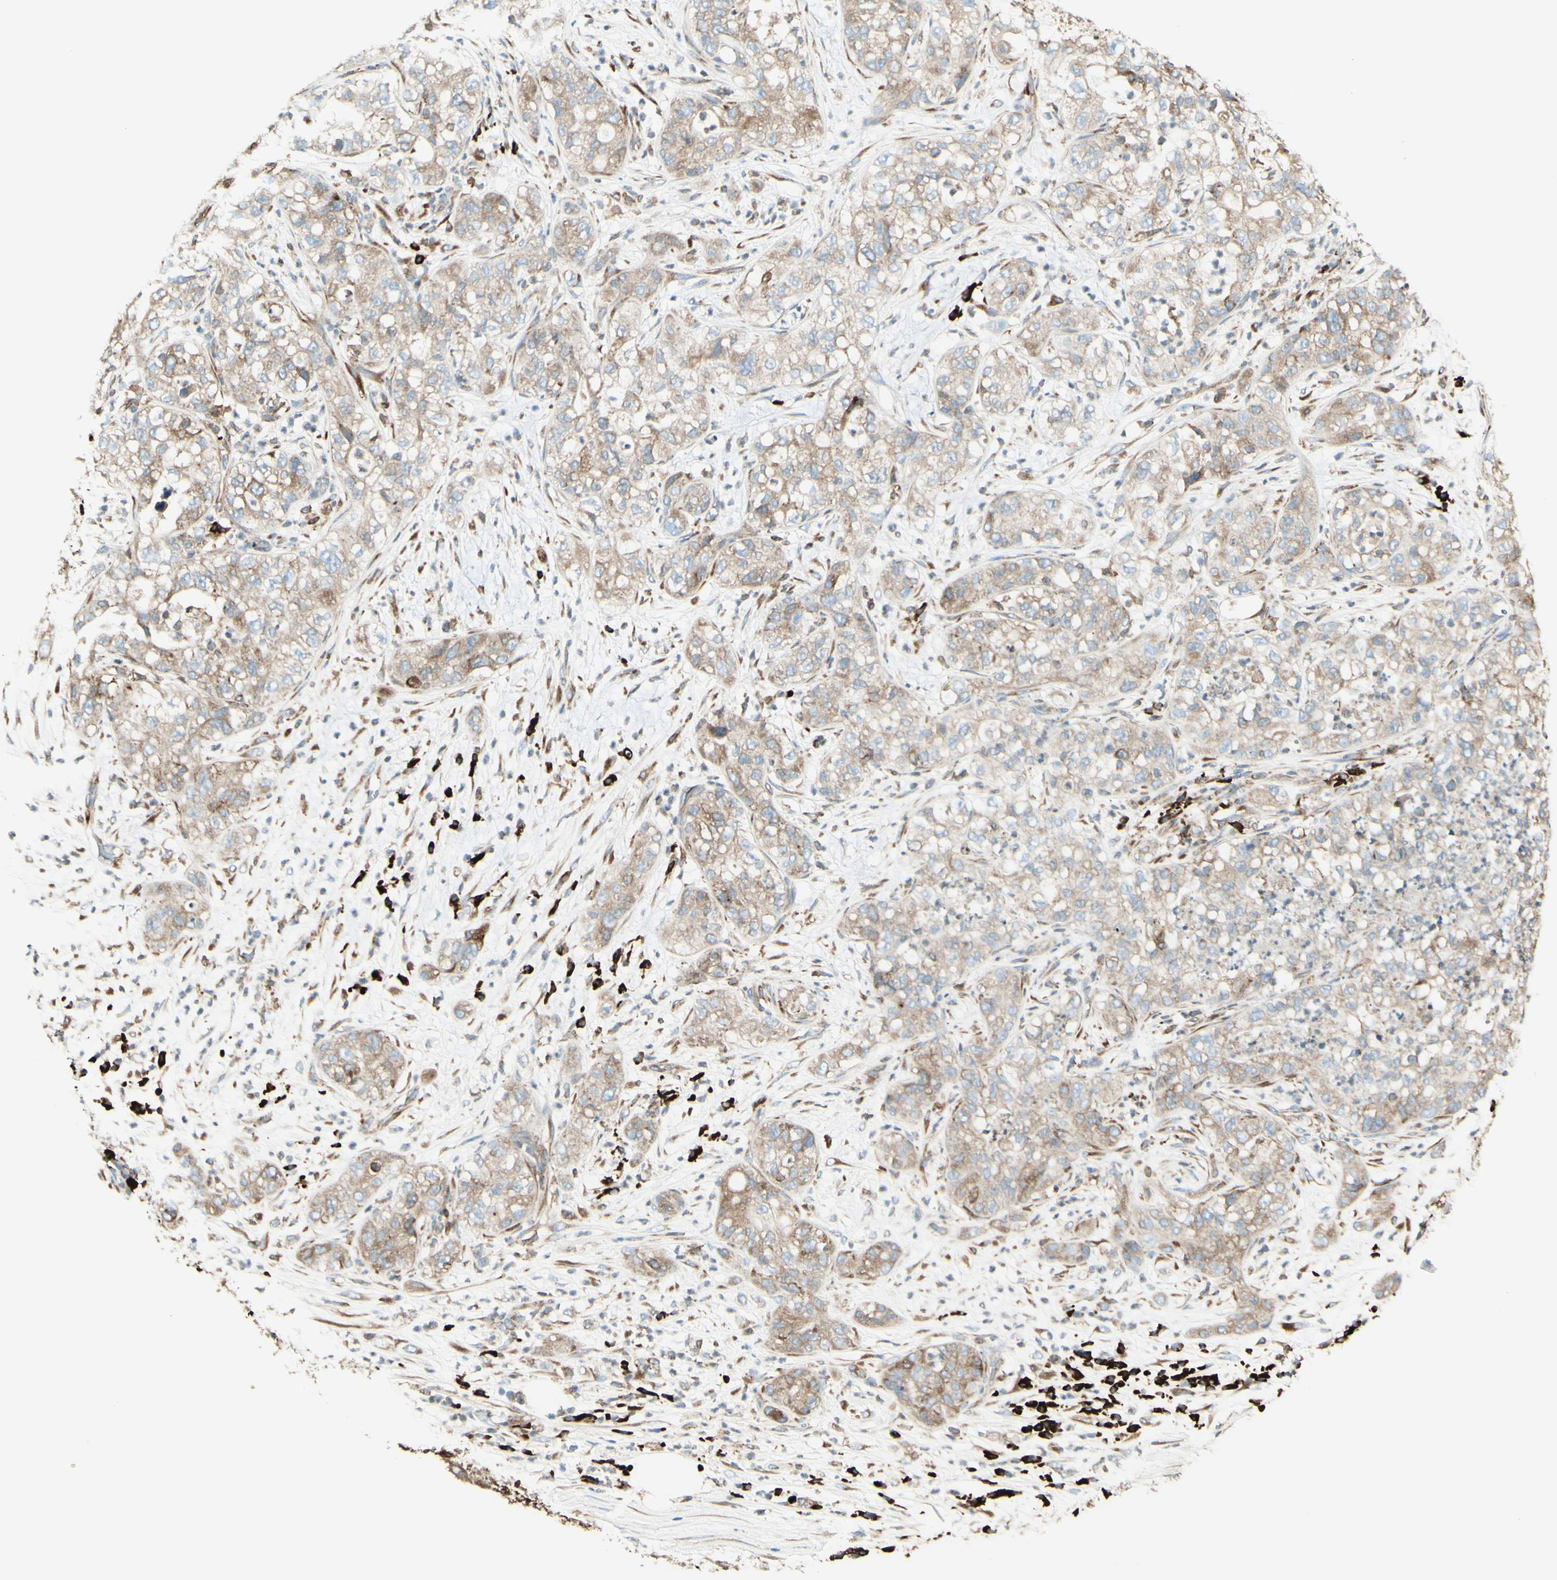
{"staining": {"intensity": "weak", "quantity": ">75%", "location": "cytoplasmic/membranous"}, "tissue": "pancreatic cancer", "cell_type": "Tumor cells", "image_type": "cancer", "snomed": [{"axis": "morphology", "description": "Adenocarcinoma, NOS"}, {"axis": "topography", "description": "Pancreas"}], "caption": "A histopathology image of pancreatic adenocarcinoma stained for a protein reveals weak cytoplasmic/membranous brown staining in tumor cells.", "gene": "DNAJB11", "patient": {"sex": "female", "age": 78}}